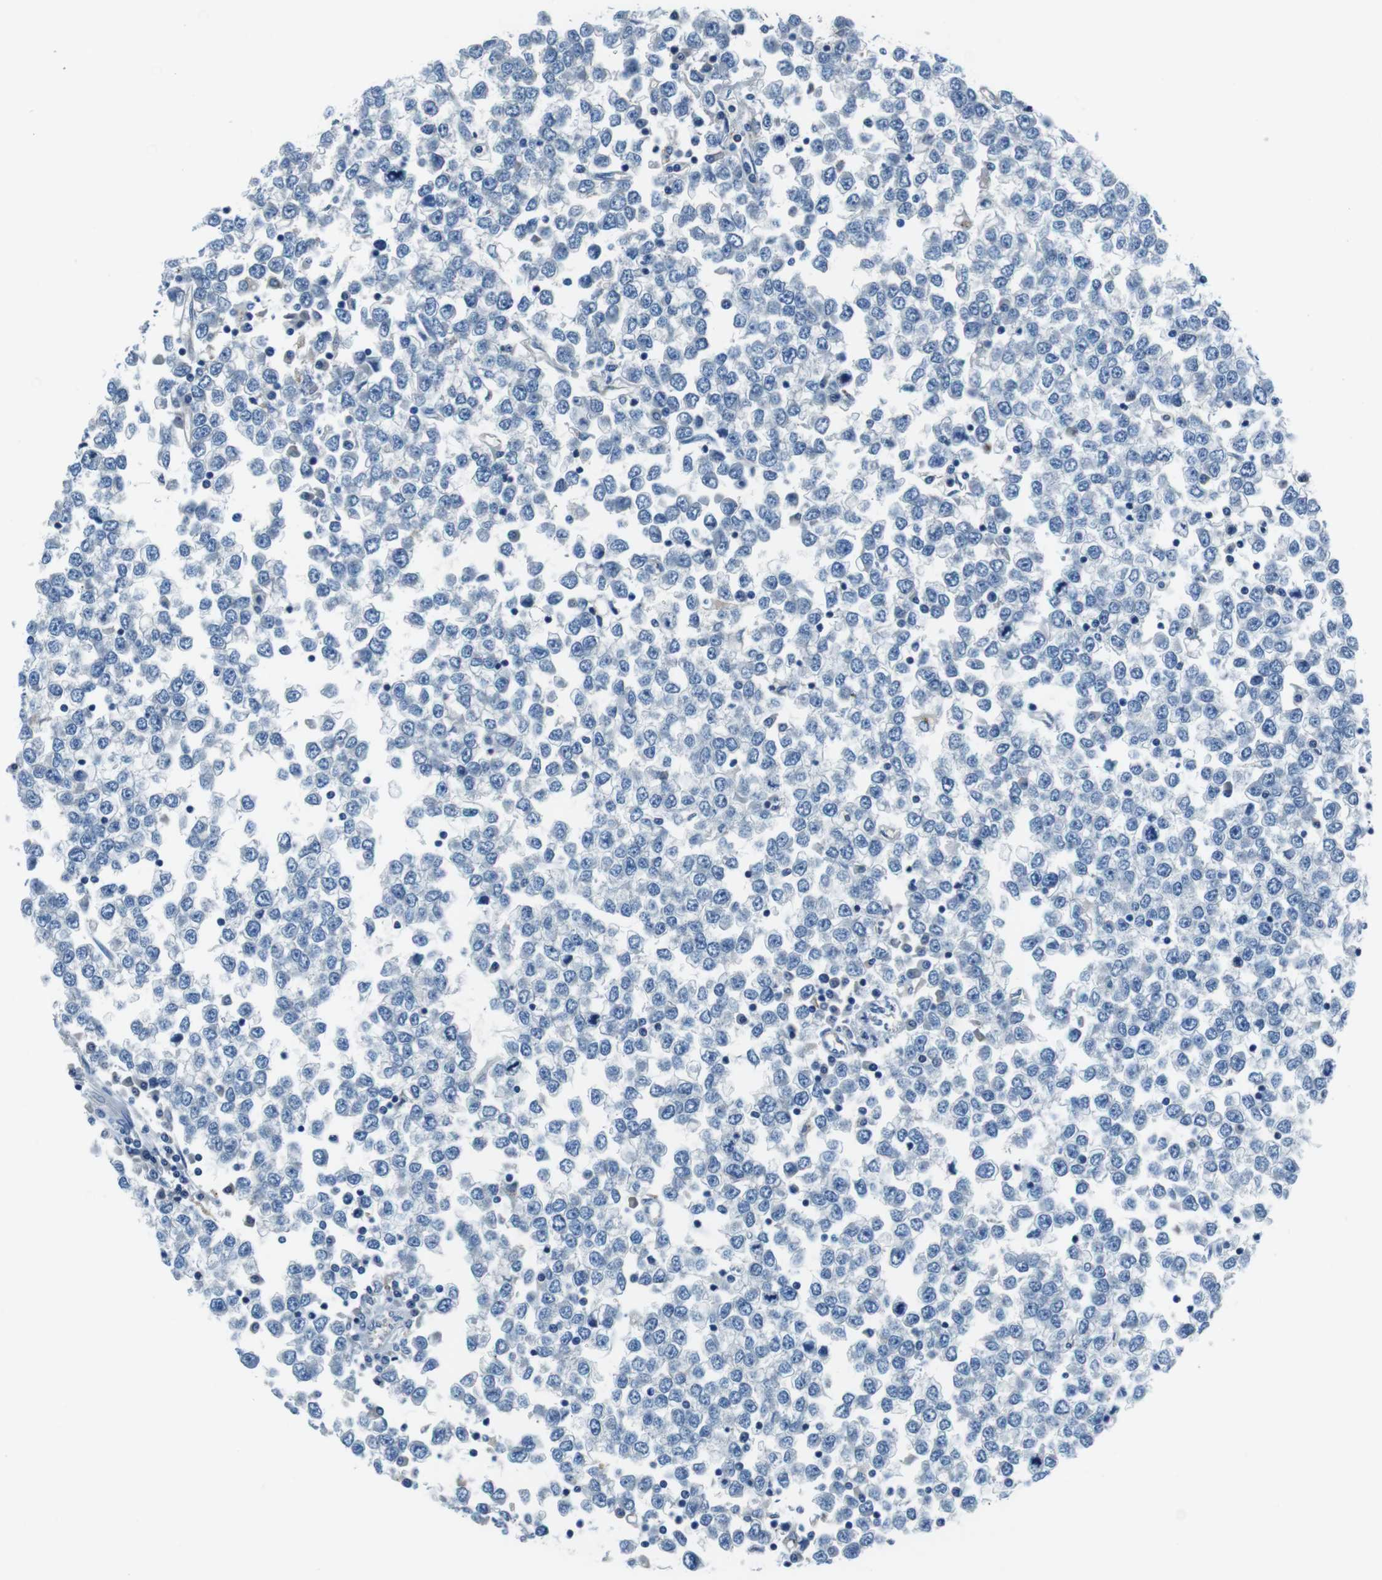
{"staining": {"intensity": "negative", "quantity": "none", "location": "none"}, "tissue": "testis cancer", "cell_type": "Tumor cells", "image_type": "cancer", "snomed": [{"axis": "morphology", "description": "Seminoma, NOS"}, {"axis": "topography", "description": "Testis"}], "caption": "Protein analysis of seminoma (testis) displays no significant staining in tumor cells.", "gene": "TULP3", "patient": {"sex": "male", "age": 65}}